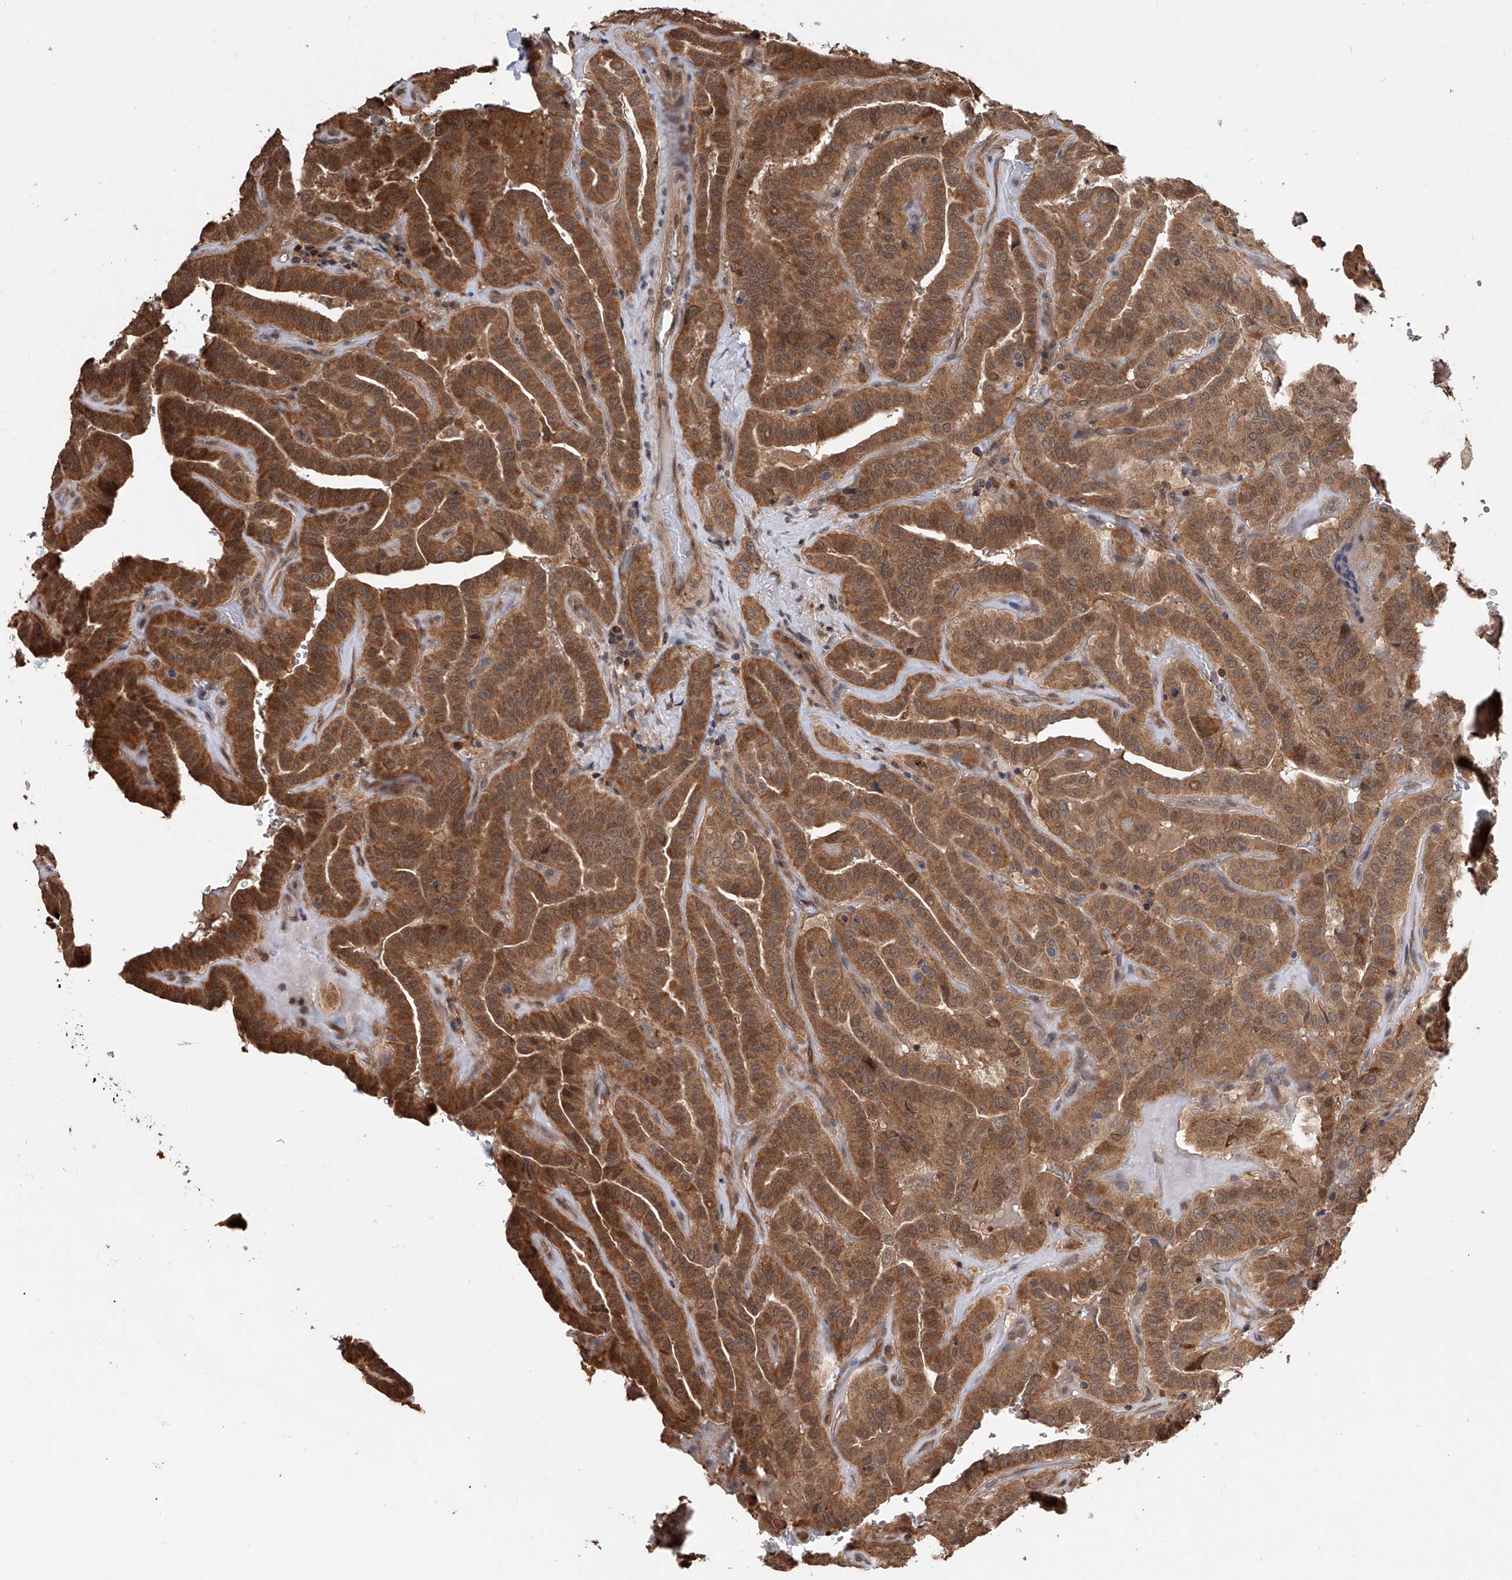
{"staining": {"intensity": "moderate", "quantity": ">75%", "location": "cytoplasmic/membranous,nuclear"}, "tissue": "thyroid cancer", "cell_type": "Tumor cells", "image_type": "cancer", "snomed": [{"axis": "morphology", "description": "Papillary adenocarcinoma, NOS"}, {"axis": "topography", "description": "Thyroid gland"}], "caption": "An immunohistochemistry (IHC) micrograph of tumor tissue is shown. Protein staining in brown labels moderate cytoplasmic/membranous and nuclear positivity in thyroid cancer (papillary adenocarcinoma) within tumor cells.", "gene": "GMDS", "patient": {"sex": "male", "age": 77}}